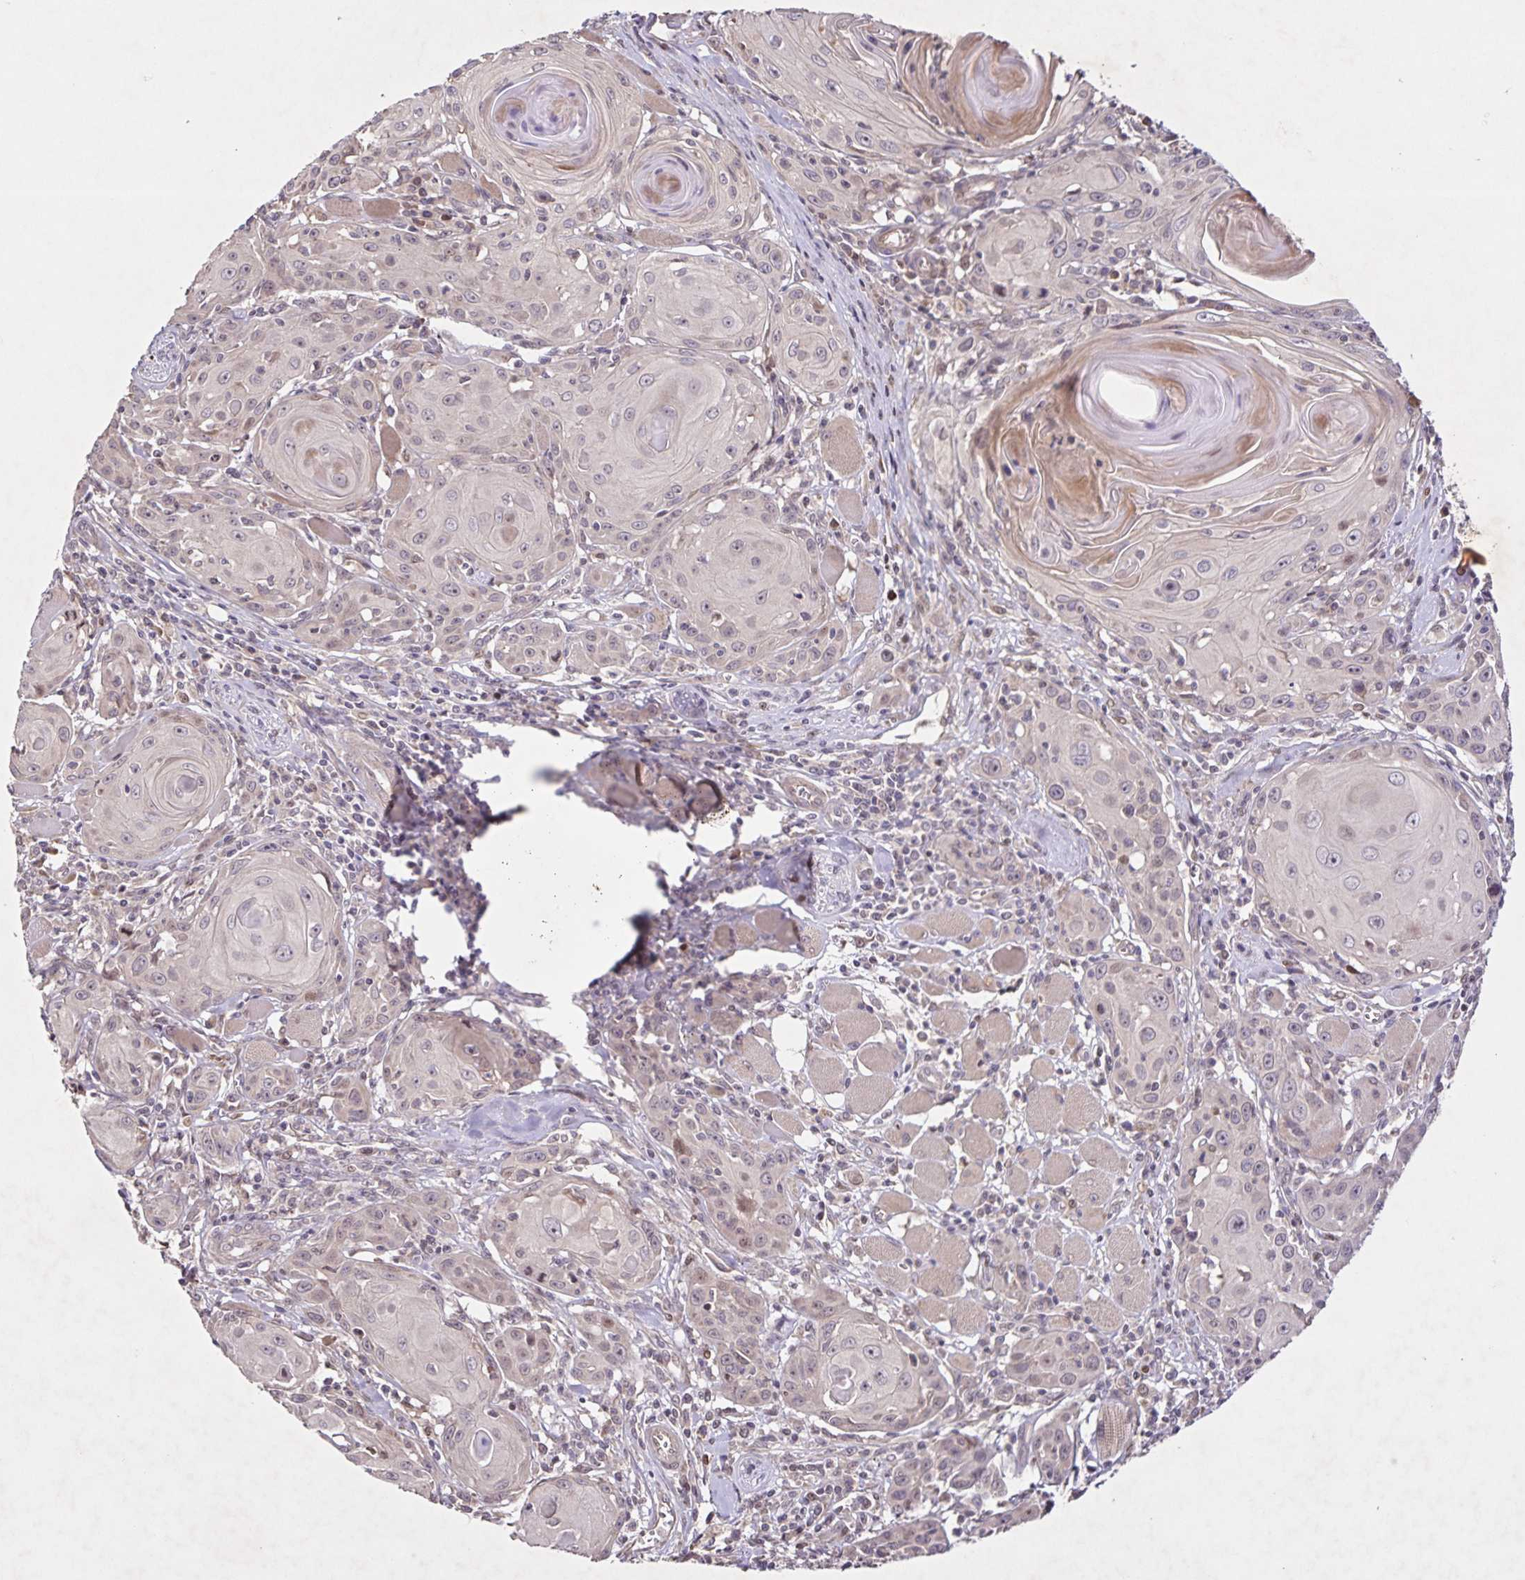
{"staining": {"intensity": "moderate", "quantity": "<25%", "location": "nuclear"}, "tissue": "head and neck cancer", "cell_type": "Tumor cells", "image_type": "cancer", "snomed": [{"axis": "morphology", "description": "Squamous cell carcinoma, NOS"}, {"axis": "topography", "description": "Head-Neck"}], "caption": "Protein staining exhibits moderate nuclear expression in approximately <25% of tumor cells in head and neck squamous cell carcinoma.", "gene": "GDF2", "patient": {"sex": "female", "age": 80}}